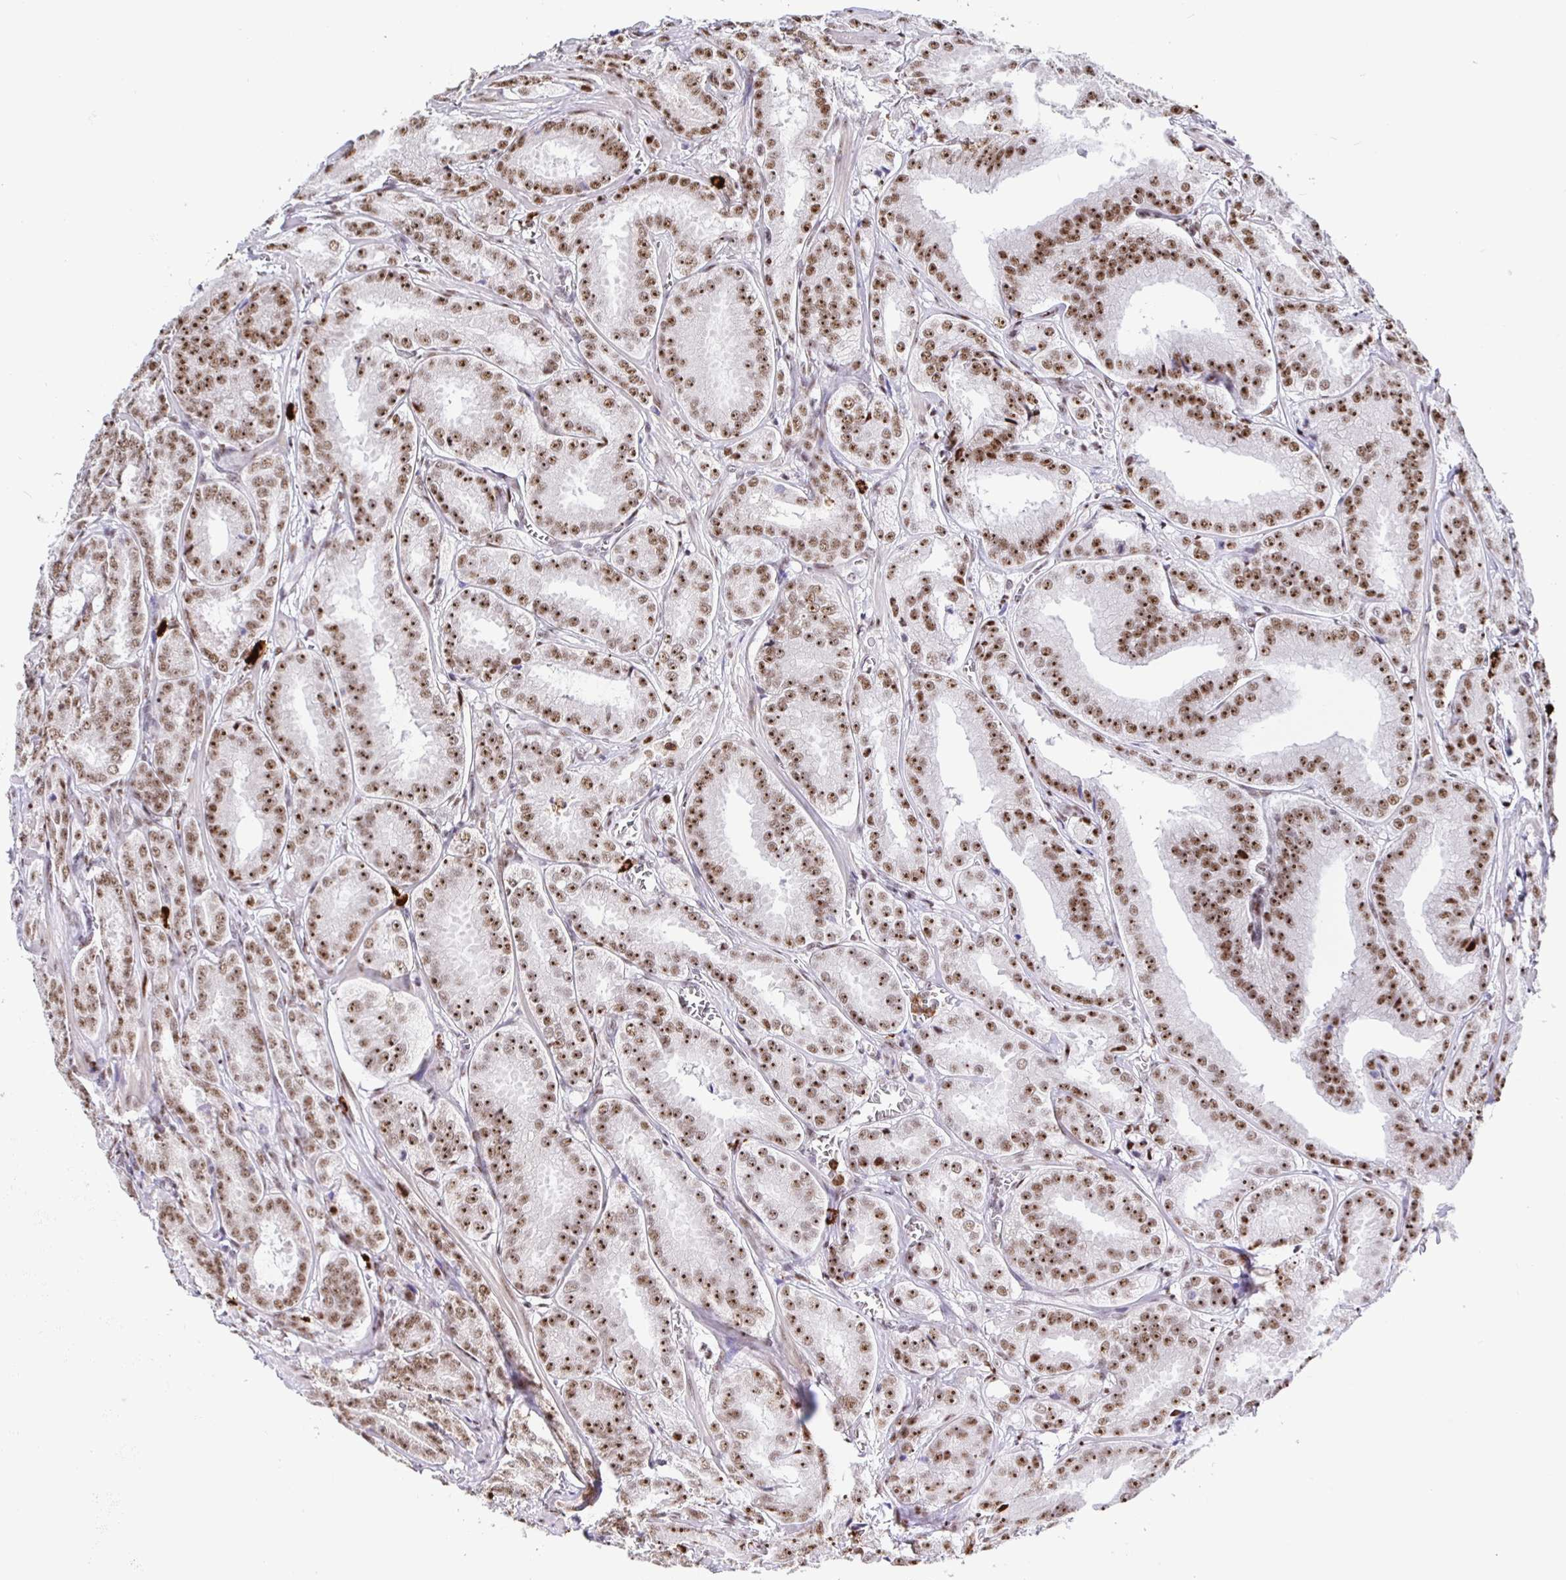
{"staining": {"intensity": "moderate", "quantity": ">75%", "location": "nuclear"}, "tissue": "prostate cancer", "cell_type": "Tumor cells", "image_type": "cancer", "snomed": [{"axis": "morphology", "description": "Adenocarcinoma, High grade"}, {"axis": "topography", "description": "Prostate"}], "caption": "Immunohistochemical staining of human high-grade adenocarcinoma (prostate) exhibits medium levels of moderate nuclear staining in about >75% of tumor cells.", "gene": "SETD5", "patient": {"sex": "male", "age": 64}}